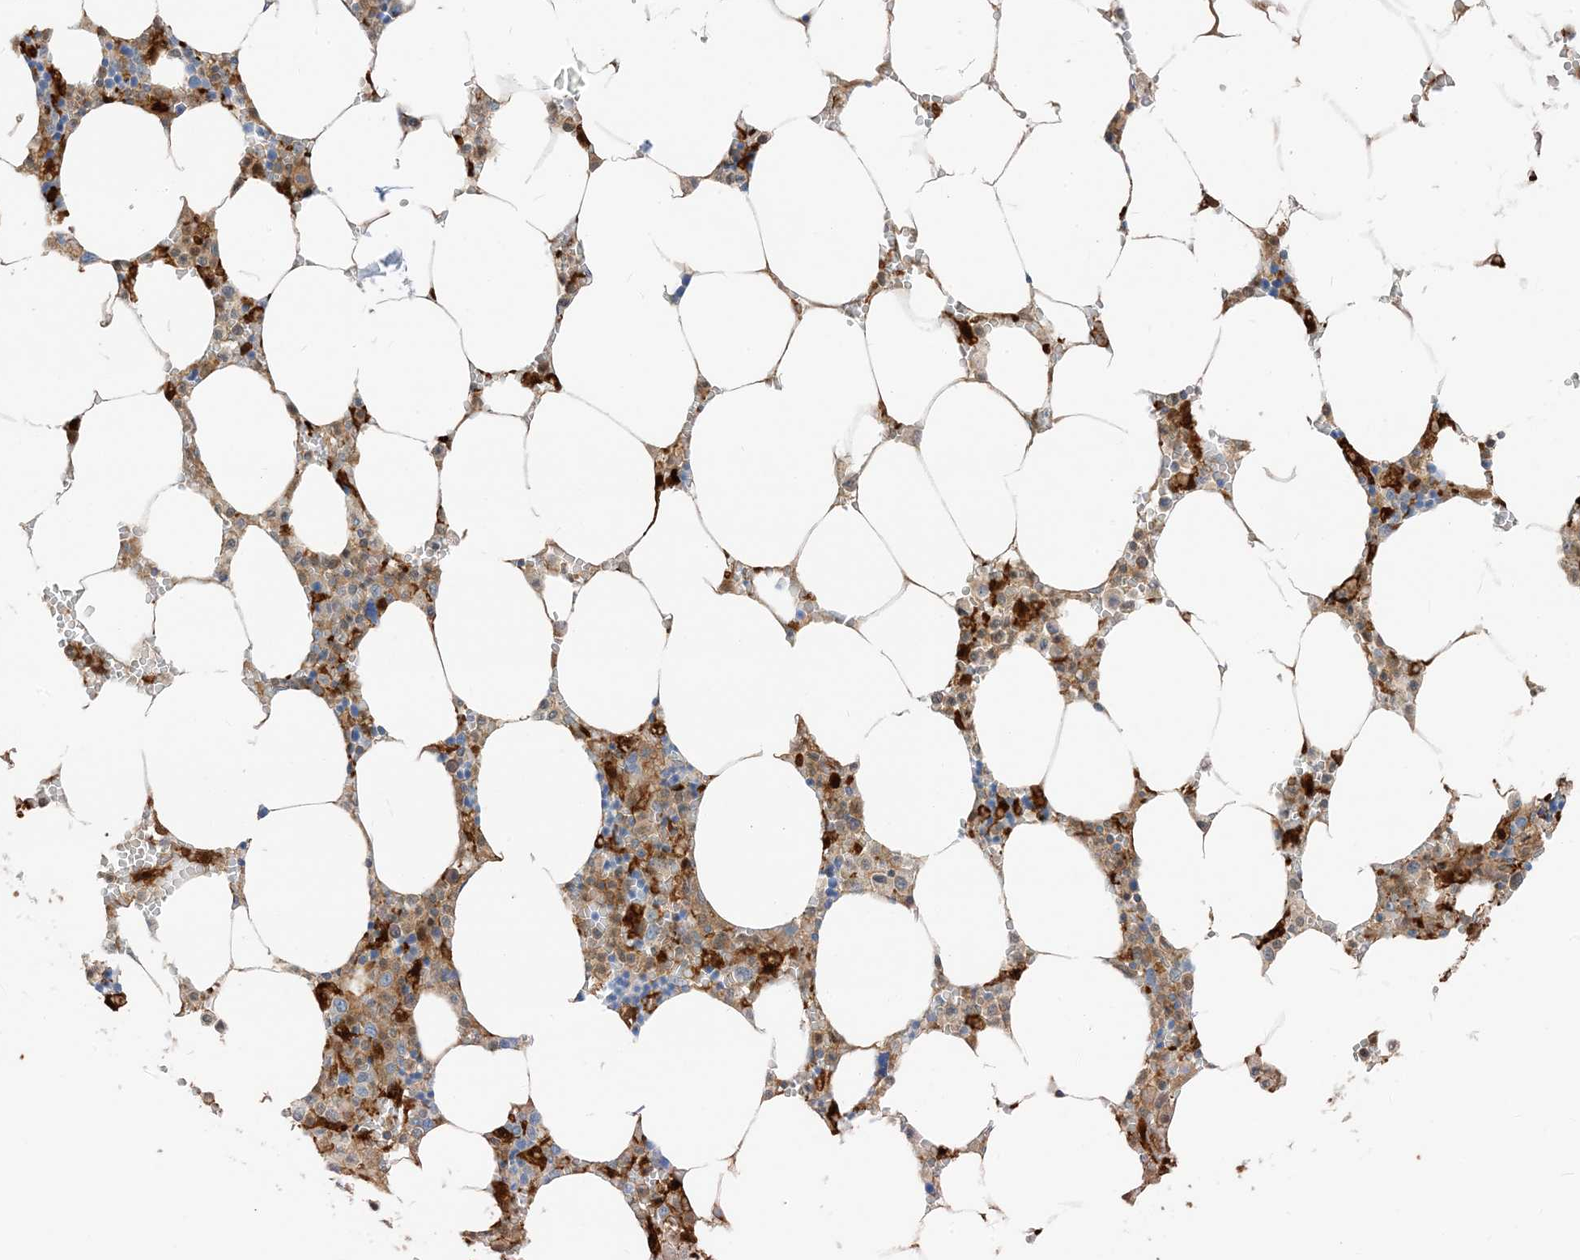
{"staining": {"intensity": "weak", "quantity": "25%-75%", "location": "cytoplasmic/membranous"}, "tissue": "bone marrow", "cell_type": "Hematopoietic cells", "image_type": "normal", "snomed": [{"axis": "morphology", "description": "Normal tissue, NOS"}, {"axis": "topography", "description": "Bone marrow"}], "caption": "This is a photomicrograph of IHC staining of unremarkable bone marrow, which shows weak staining in the cytoplasmic/membranous of hematopoietic cells.", "gene": "NAGK", "patient": {"sex": "male", "age": 70}}